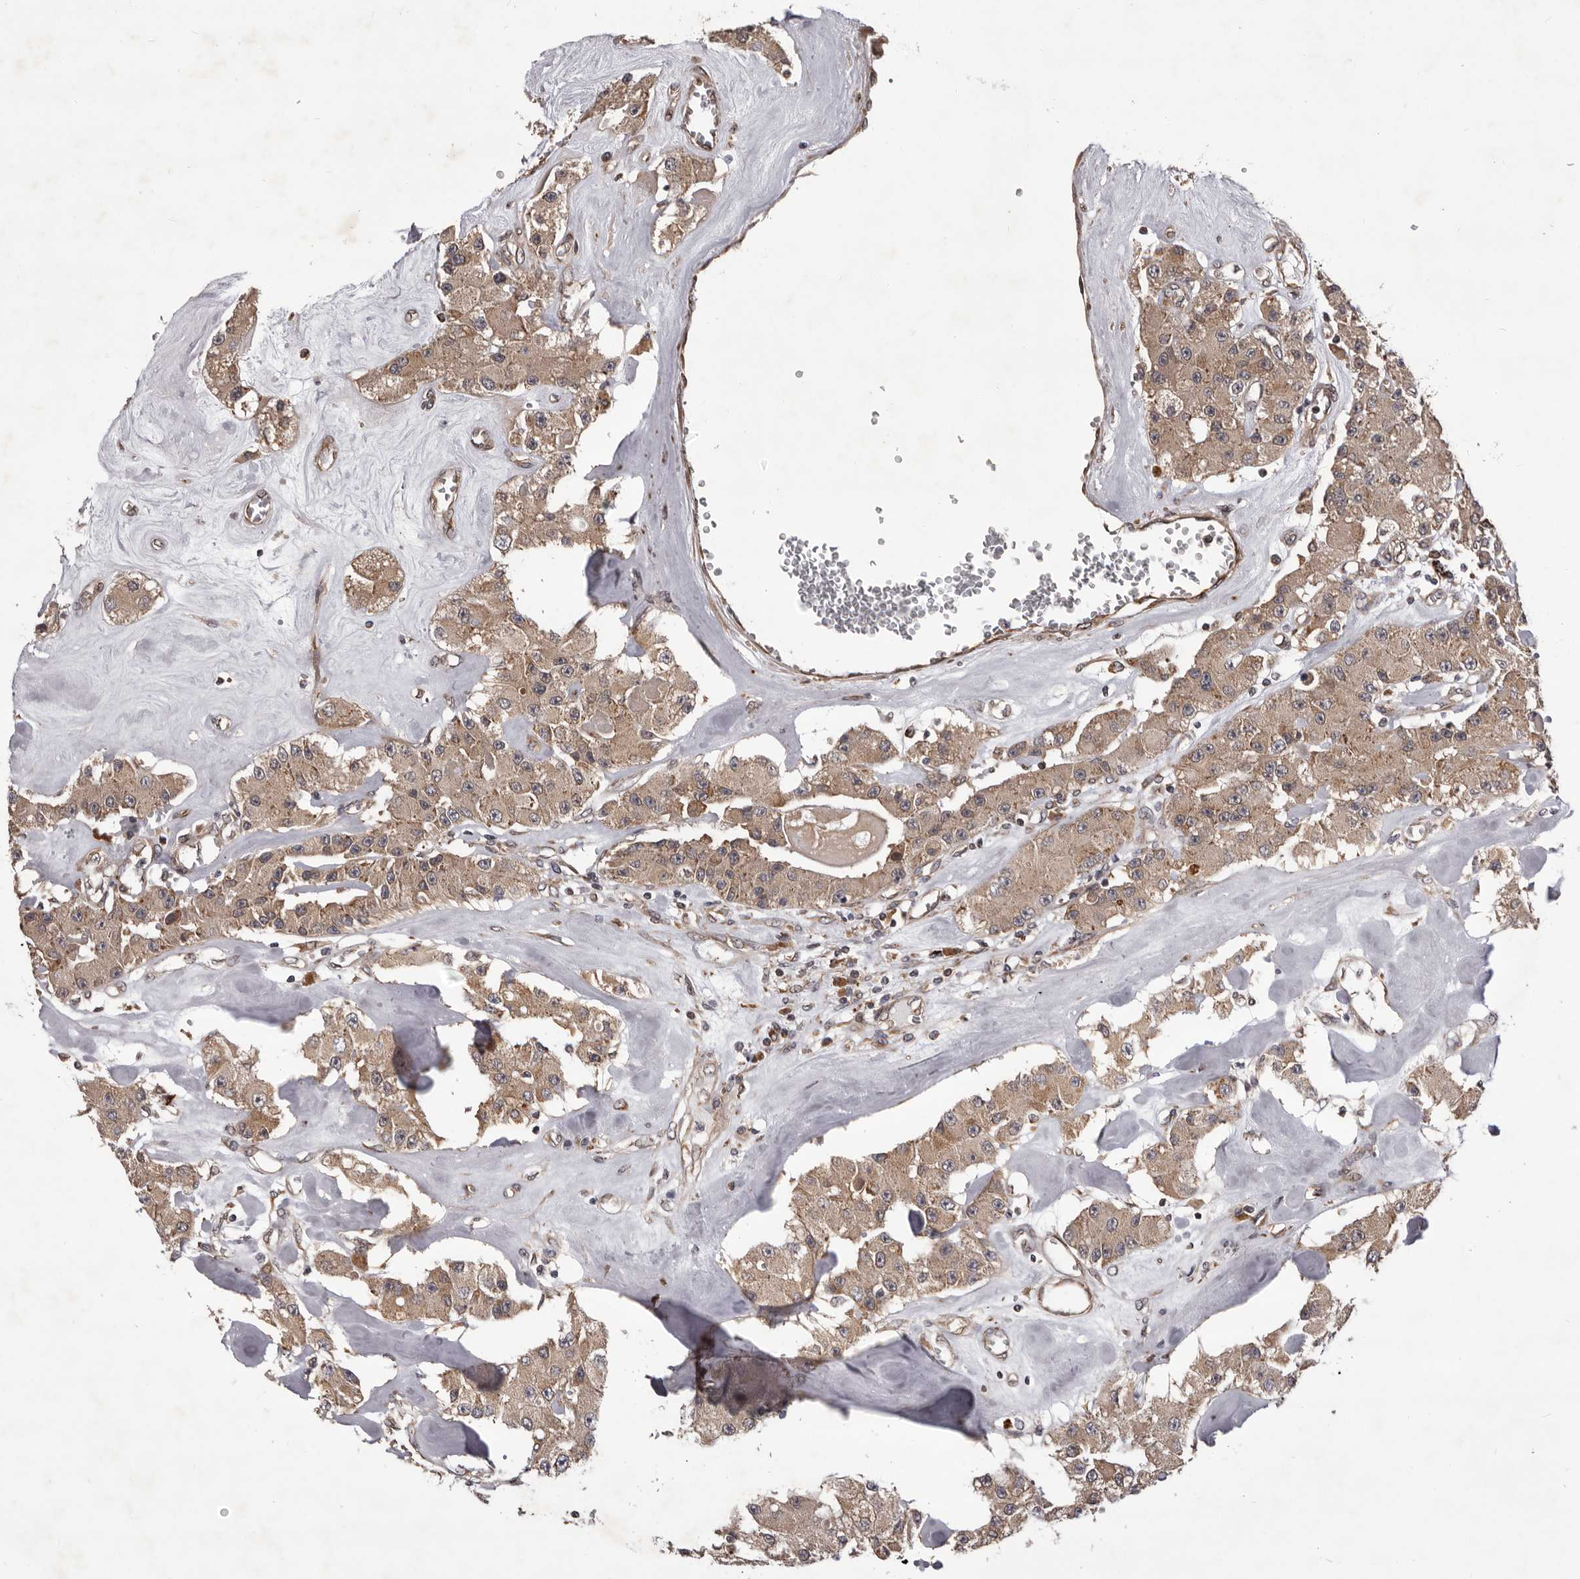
{"staining": {"intensity": "weak", "quantity": ">75%", "location": "cytoplasmic/membranous"}, "tissue": "carcinoid", "cell_type": "Tumor cells", "image_type": "cancer", "snomed": [{"axis": "morphology", "description": "Carcinoid, malignant, NOS"}, {"axis": "topography", "description": "Pancreas"}], "caption": "Immunohistochemistry staining of carcinoid (malignant), which displays low levels of weak cytoplasmic/membranous staining in about >75% of tumor cells indicating weak cytoplasmic/membranous protein positivity. The staining was performed using DAB (3,3'-diaminobenzidine) (brown) for protein detection and nuclei were counterstained in hematoxylin (blue).", "gene": "GADD45B", "patient": {"sex": "male", "age": 41}}